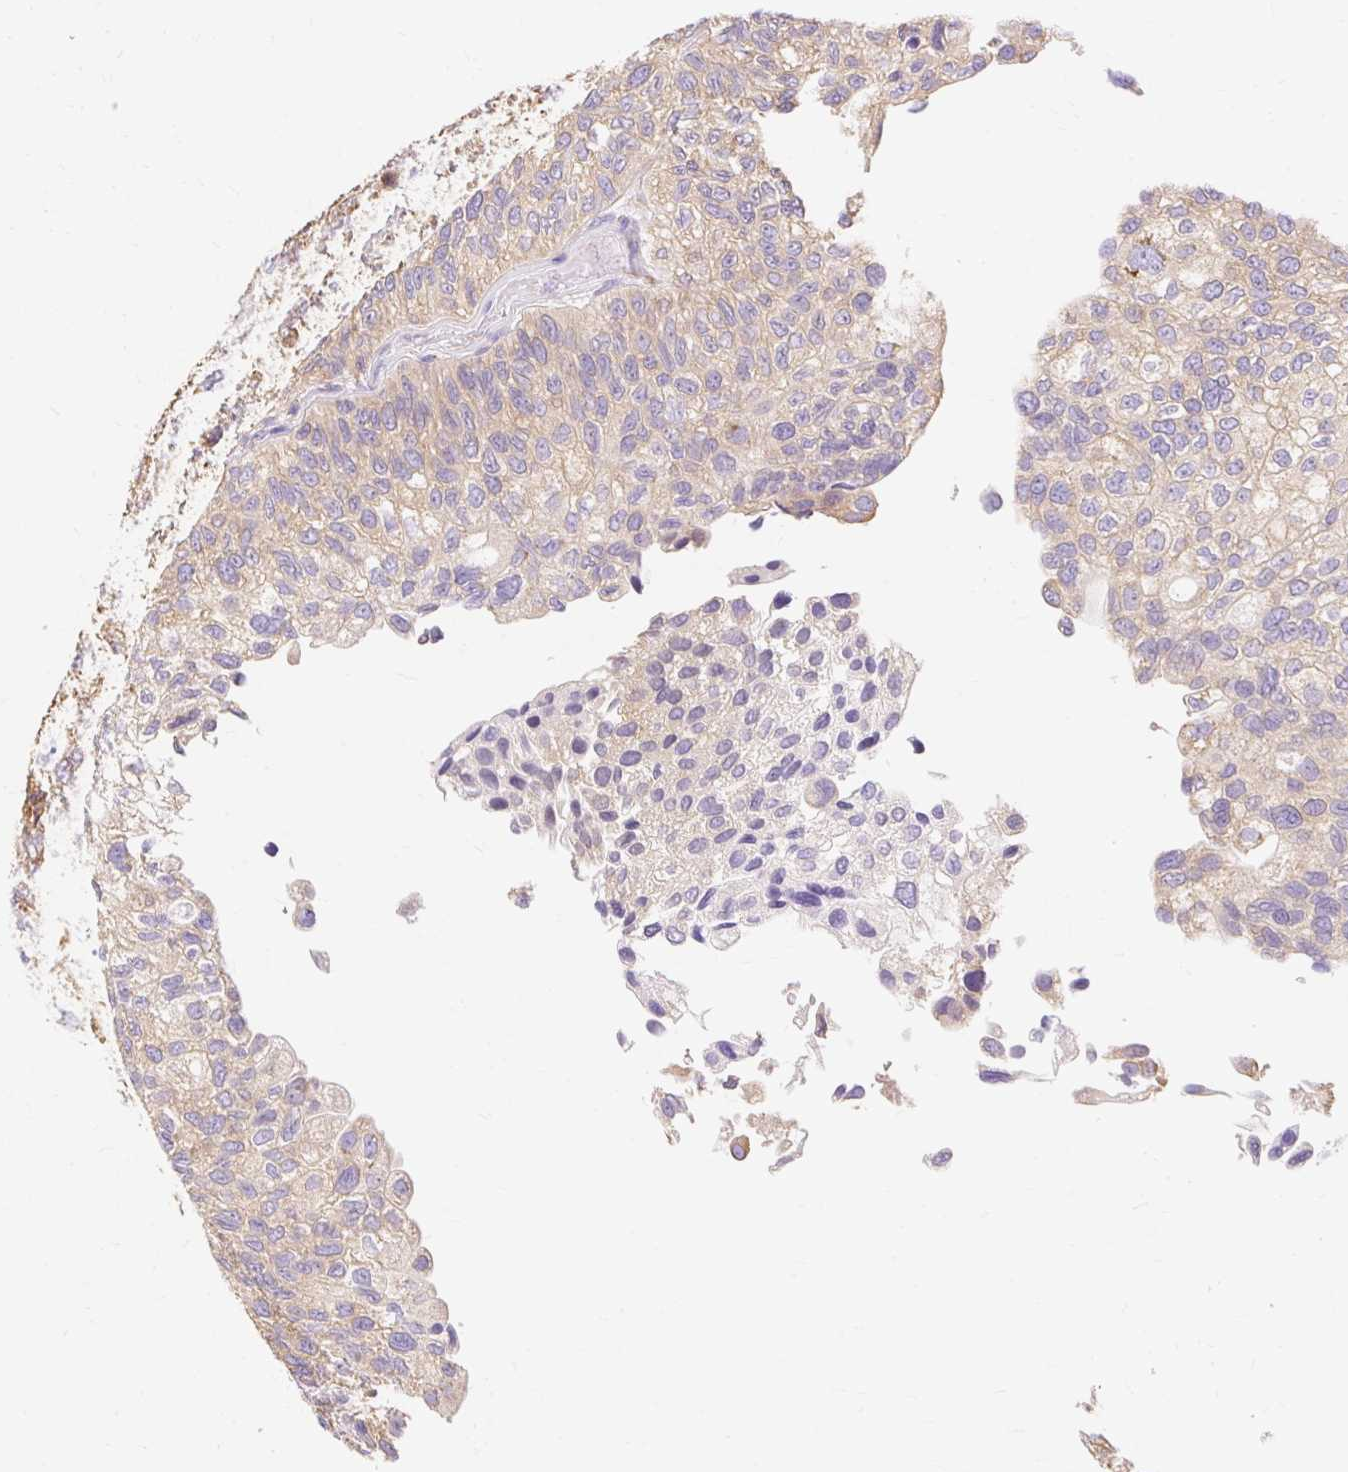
{"staining": {"intensity": "weak", "quantity": "25%-75%", "location": "cytoplasmic/membranous"}, "tissue": "urothelial cancer", "cell_type": "Tumor cells", "image_type": "cancer", "snomed": [{"axis": "morphology", "description": "Urothelial carcinoma, NOS"}, {"axis": "topography", "description": "Urinary bladder"}], "caption": "Immunohistochemical staining of human transitional cell carcinoma displays low levels of weak cytoplasmic/membranous expression in approximately 25%-75% of tumor cells.", "gene": "RPS17", "patient": {"sex": "male", "age": 87}}